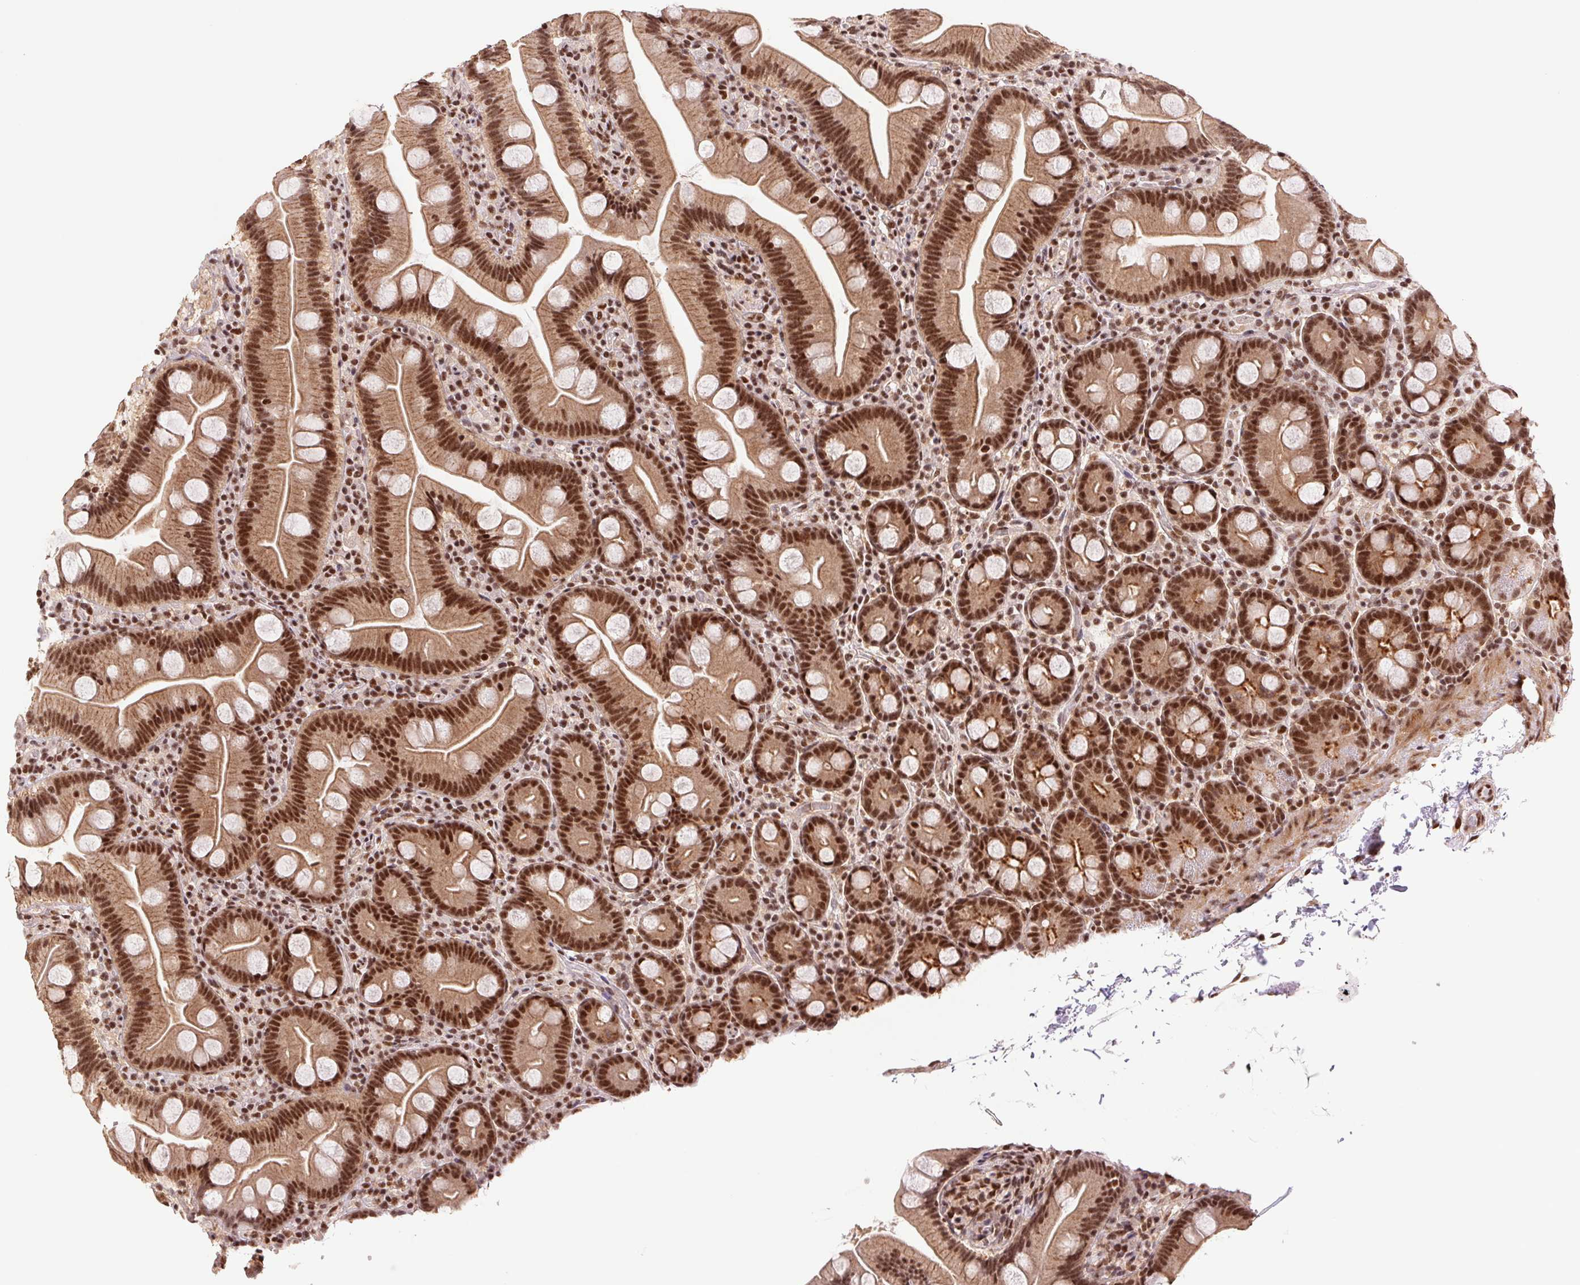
{"staining": {"intensity": "strong", "quantity": ">75%", "location": "cytoplasmic/membranous,nuclear"}, "tissue": "small intestine", "cell_type": "Glandular cells", "image_type": "normal", "snomed": [{"axis": "morphology", "description": "Normal tissue, NOS"}, {"axis": "topography", "description": "Small intestine"}], "caption": "IHC image of unremarkable small intestine: small intestine stained using immunohistochemistry (IHC) shows high levels of strong protein expression localized specifically in the cytoplasmic/membranous,nuclear of glandular cells, appearing as a cytoplasmic/membranous,nuclear brown color.", "gene": "CWC25", "patient": {"sex": "female", "age": 68}}